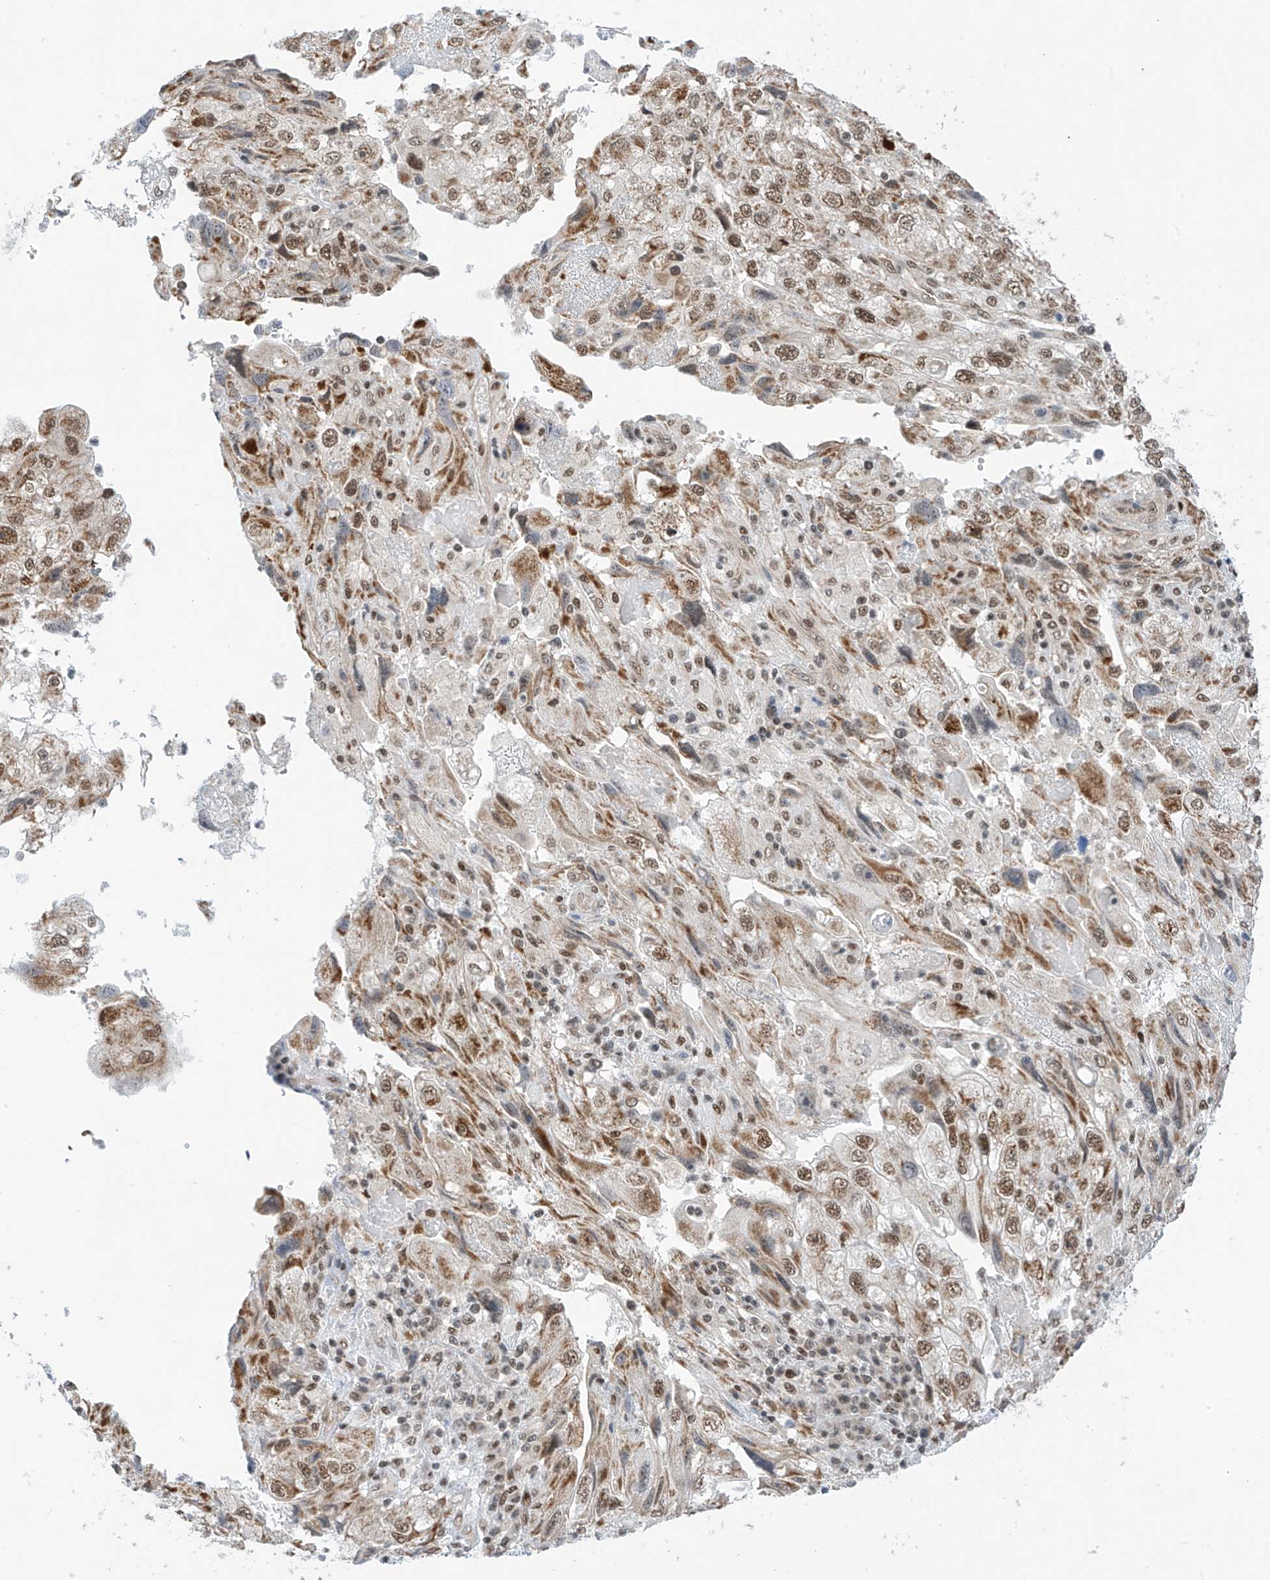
{"staining": {"intensity": "moderate", "quantity": ">75%", "location": "cytoplasmic/membranous,nuclear"}, "tissue": "endometrial cancer", "cell_type": "Tumor cells", "image_type": "cancer", "snomed": [{"axis": "morphology", "description": "Adenocarcinoma, NOS"}, {"axis": "topography", "description": "Endometrium"}], "caption": "Tumor cells show medium levels of moderate cytoplasmic/membranous and nuclear positivity in approximately >75% of cells in adenocarcinoma (endometrial). (IHC, brightfield microscopy, high magnification).", "gene": "AURKAIP1", "patient": {"sex": "female", "age": 49}}